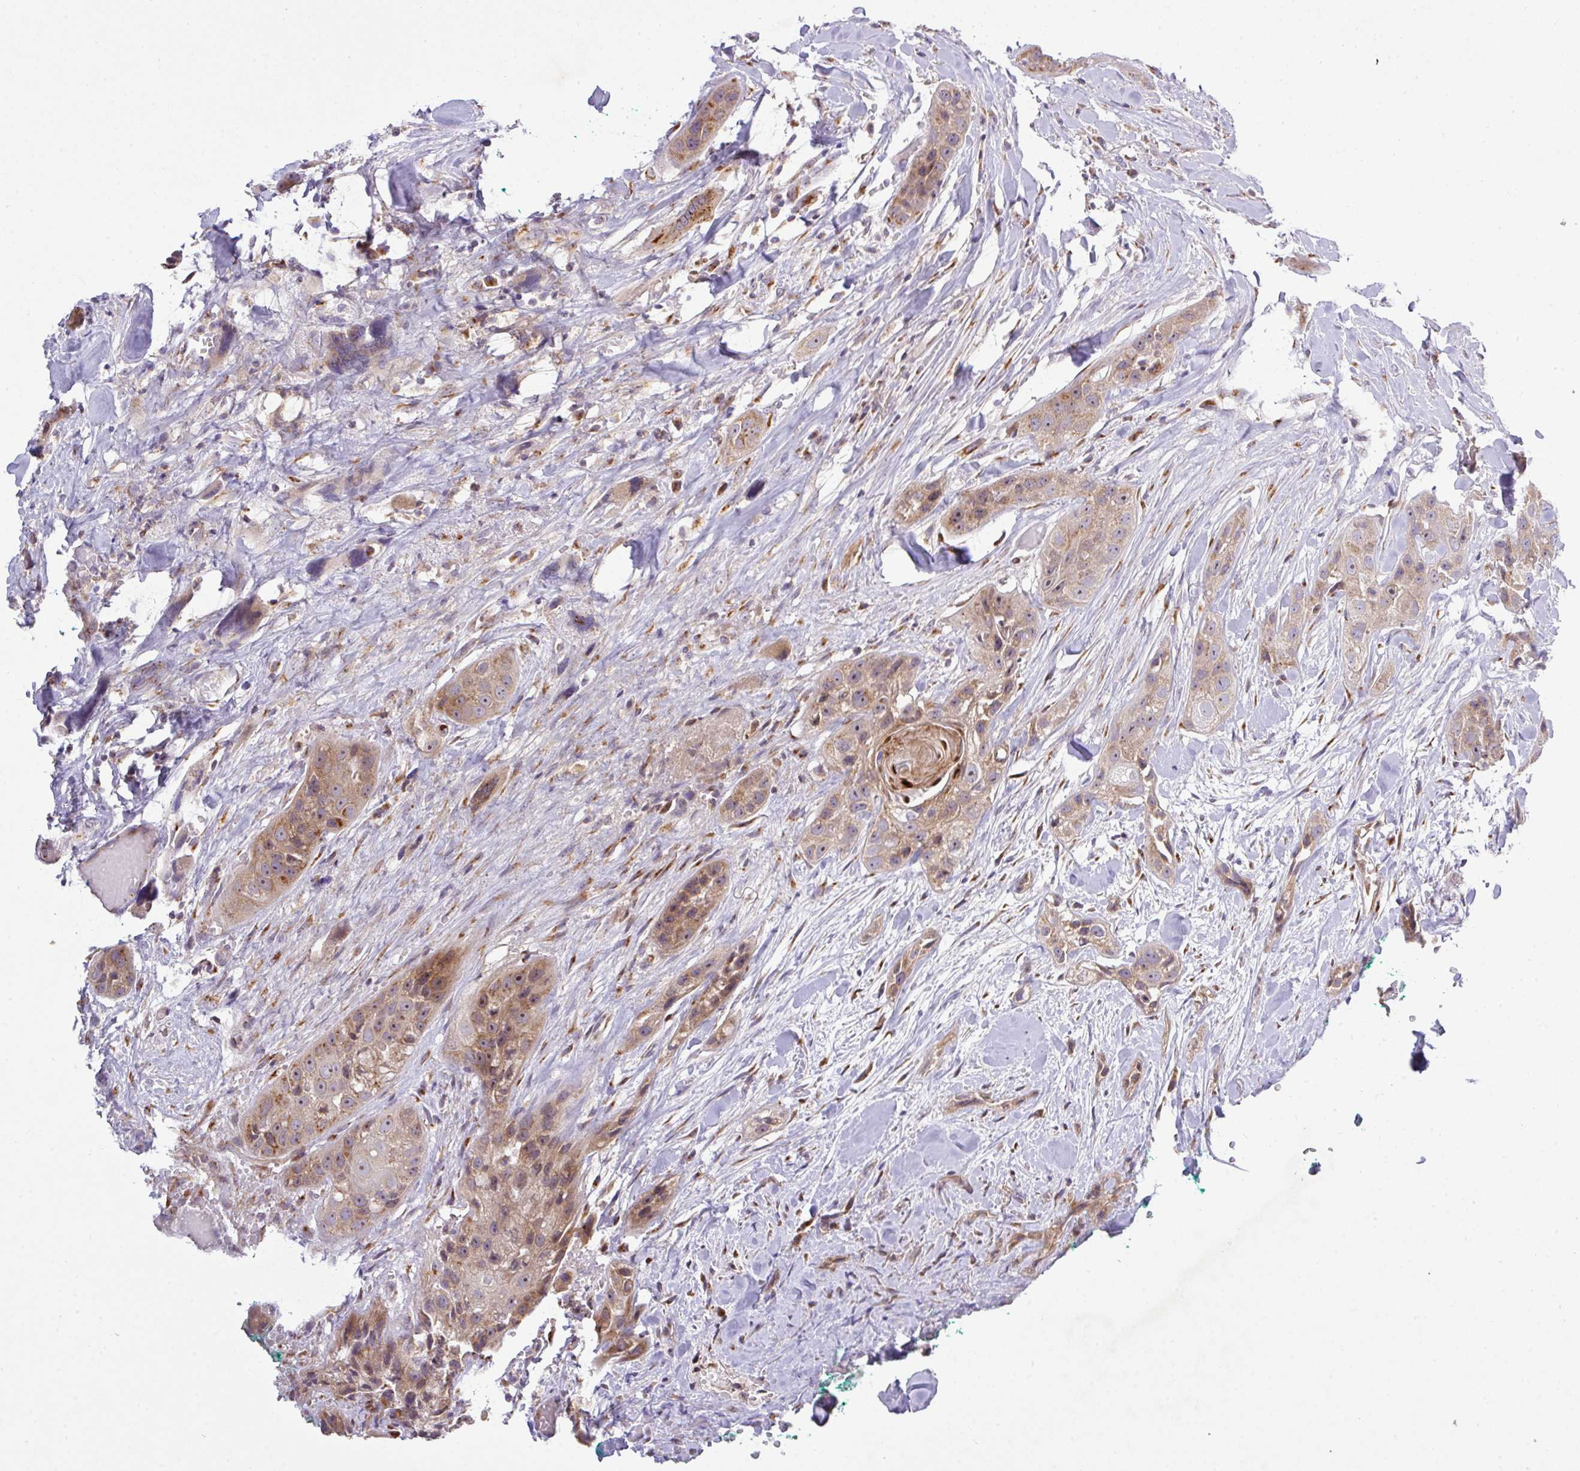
{"staining": {"intensity": "weak", "quantity": ">75%", "location": "cytoplasmic/membranous"}, "tissue": "head and neck cancer", "cell_type": "Tumor cells", "image_type": "cancer", "snomed": [{"axis": "morphology", "description": "Normal tissue, NOS"}, {"axis": "morphology", "description": "Squamous cell carcinoma, NOS"}, {"axis": "topography", "description": "Skeletal muscle"}, {"axis": "topography", "description": "Head-Neck"}], "caption": "Immunohistochemical staining of human head and neck cancer displays weak cytoplasmic/membranous protein staining in about >75% of tumor cells.", "gene": "VTI1A", "patient": {"sex": "male", "age": 51}}